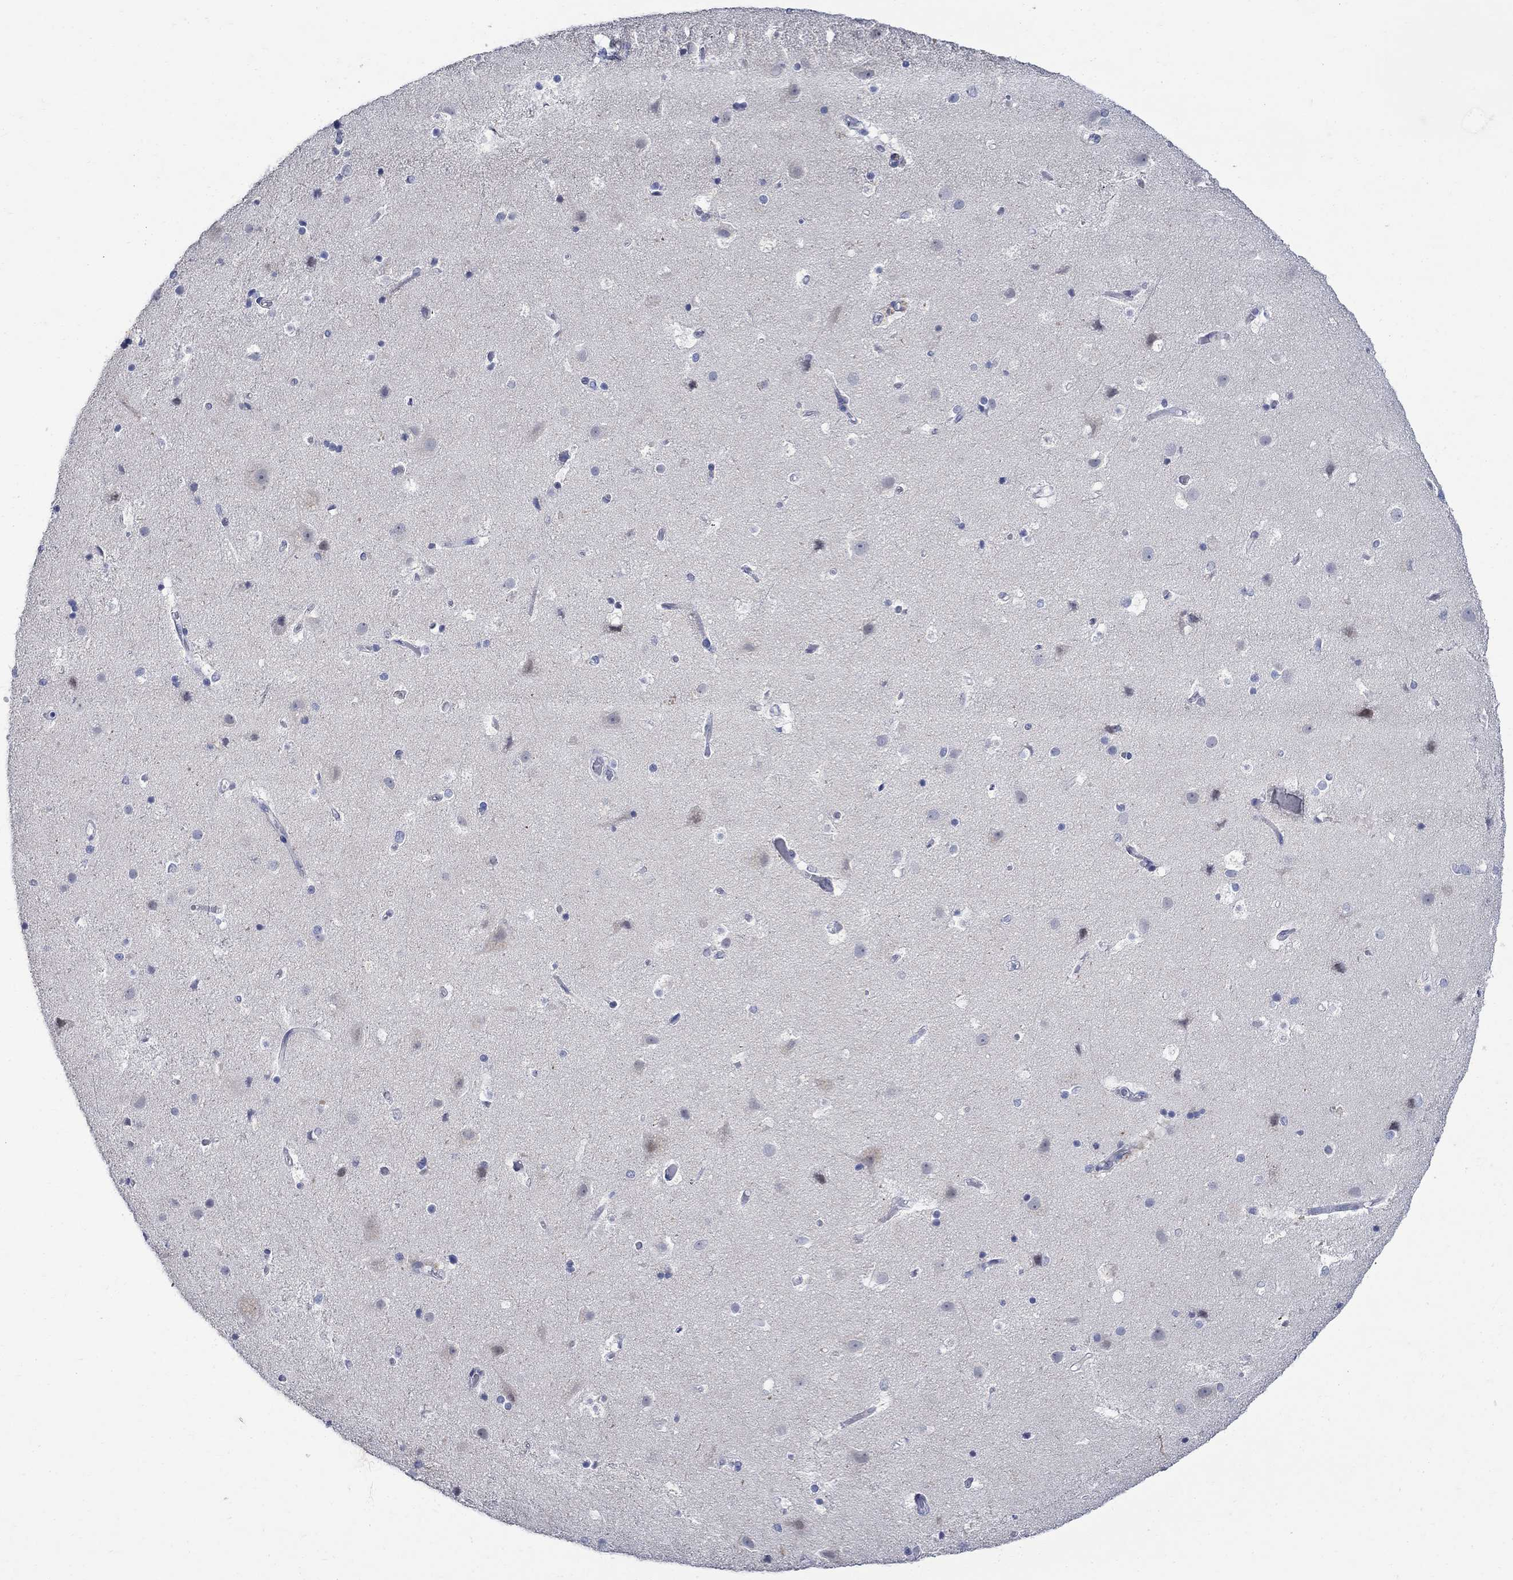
{"staining": {"intensity": "negative", "quantity": "none", "location": "none"}, "tissue": "cerebral cortex", "cell_type": "Endothelial cells", "image_type": "normal", "snomed": [{"axis": "morphology", "description": "Normal tissue, NOS"}, {"axis": "topography", "description": "Cerebral cortex"}], "caption": "Unremarkable cerebral cortex was stained to show a protein in brown. There is no significant positivity in endothelial cells. (Stains: DAB immunohistochemistry with hematoxylin counter stain, Microscopy: brightfield microscopy at high magnification).", "gene": "DLK1", "patient": {"sex": "female", "age": 52}}